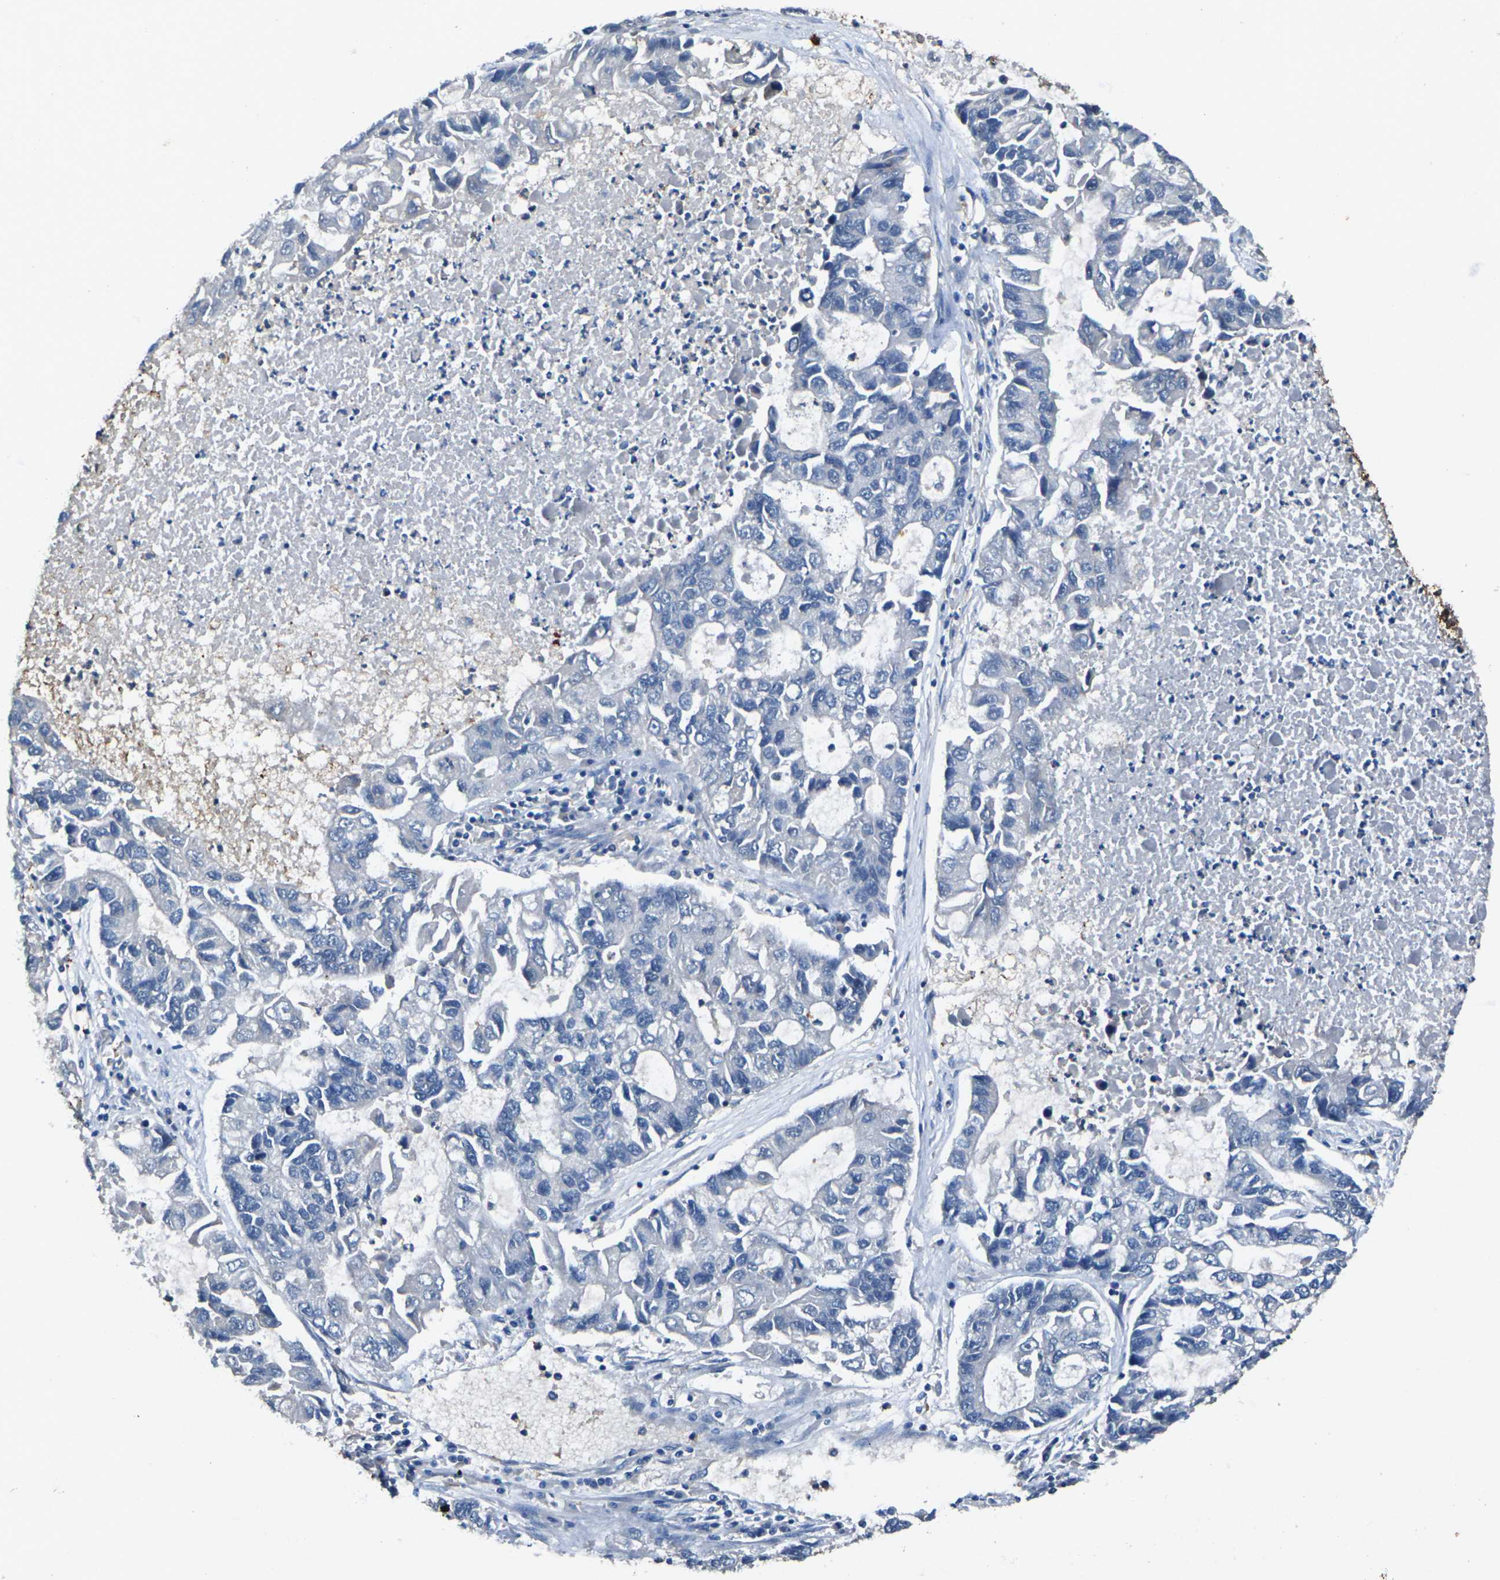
{"staining": {"intensity": "negative", "quantity": "none", "location": "none"}, "tissue": "lung cancer", "cell_type": "Tumor cells", "image_type": "cancer", "snomed": [{"axis": "morphology", "description": "Adenocarcinoma, NOS"}, {"axis": "topography", "description": "Lung"}], "caption": "The histopathology image shows no significant expression in tumor cells of lung cancer (adenocarcinoma).", "gene": "SIGLEC14", "patient": {"sex": "female", "age": 51}}